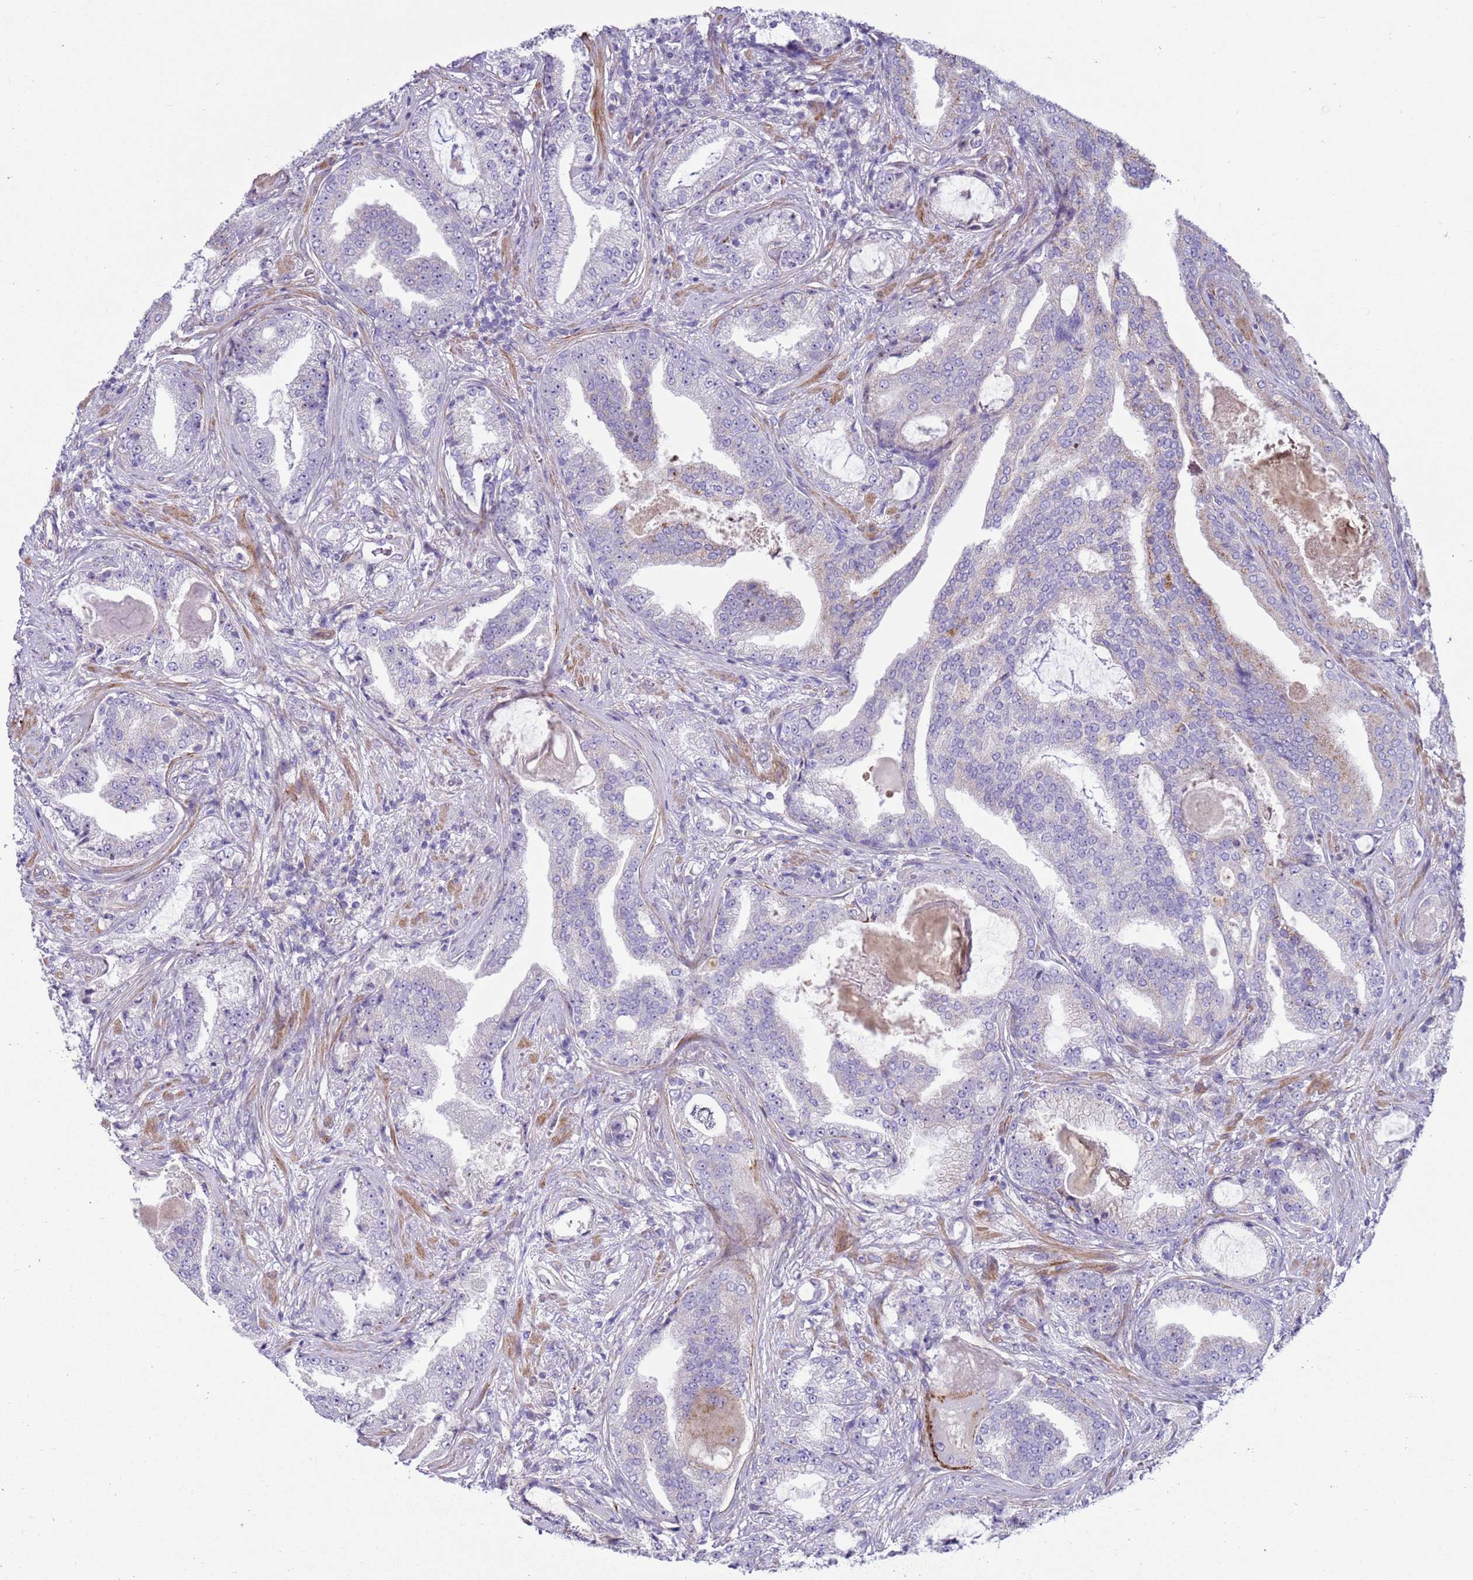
{"staining": {"intensity": "negative", "quantity": "none", "location": "none"}, "tissue": "prostate cancer", "cell_type": "Tumor cells", "image_type": "cancer", "snomed": [{"axis": "morphology", "description": "Adenocarcinoma, High grade"}, {"axis": "topography", "description": "Prostate"}], "caption": "Immunohistochemistry (IHC) photomicrograph of human prostate cancer stained for a protein (brown), which reveals no expression in tumor cells.", "gene": "HEATR1", "patient": {"sex": "male", "age": 68}}